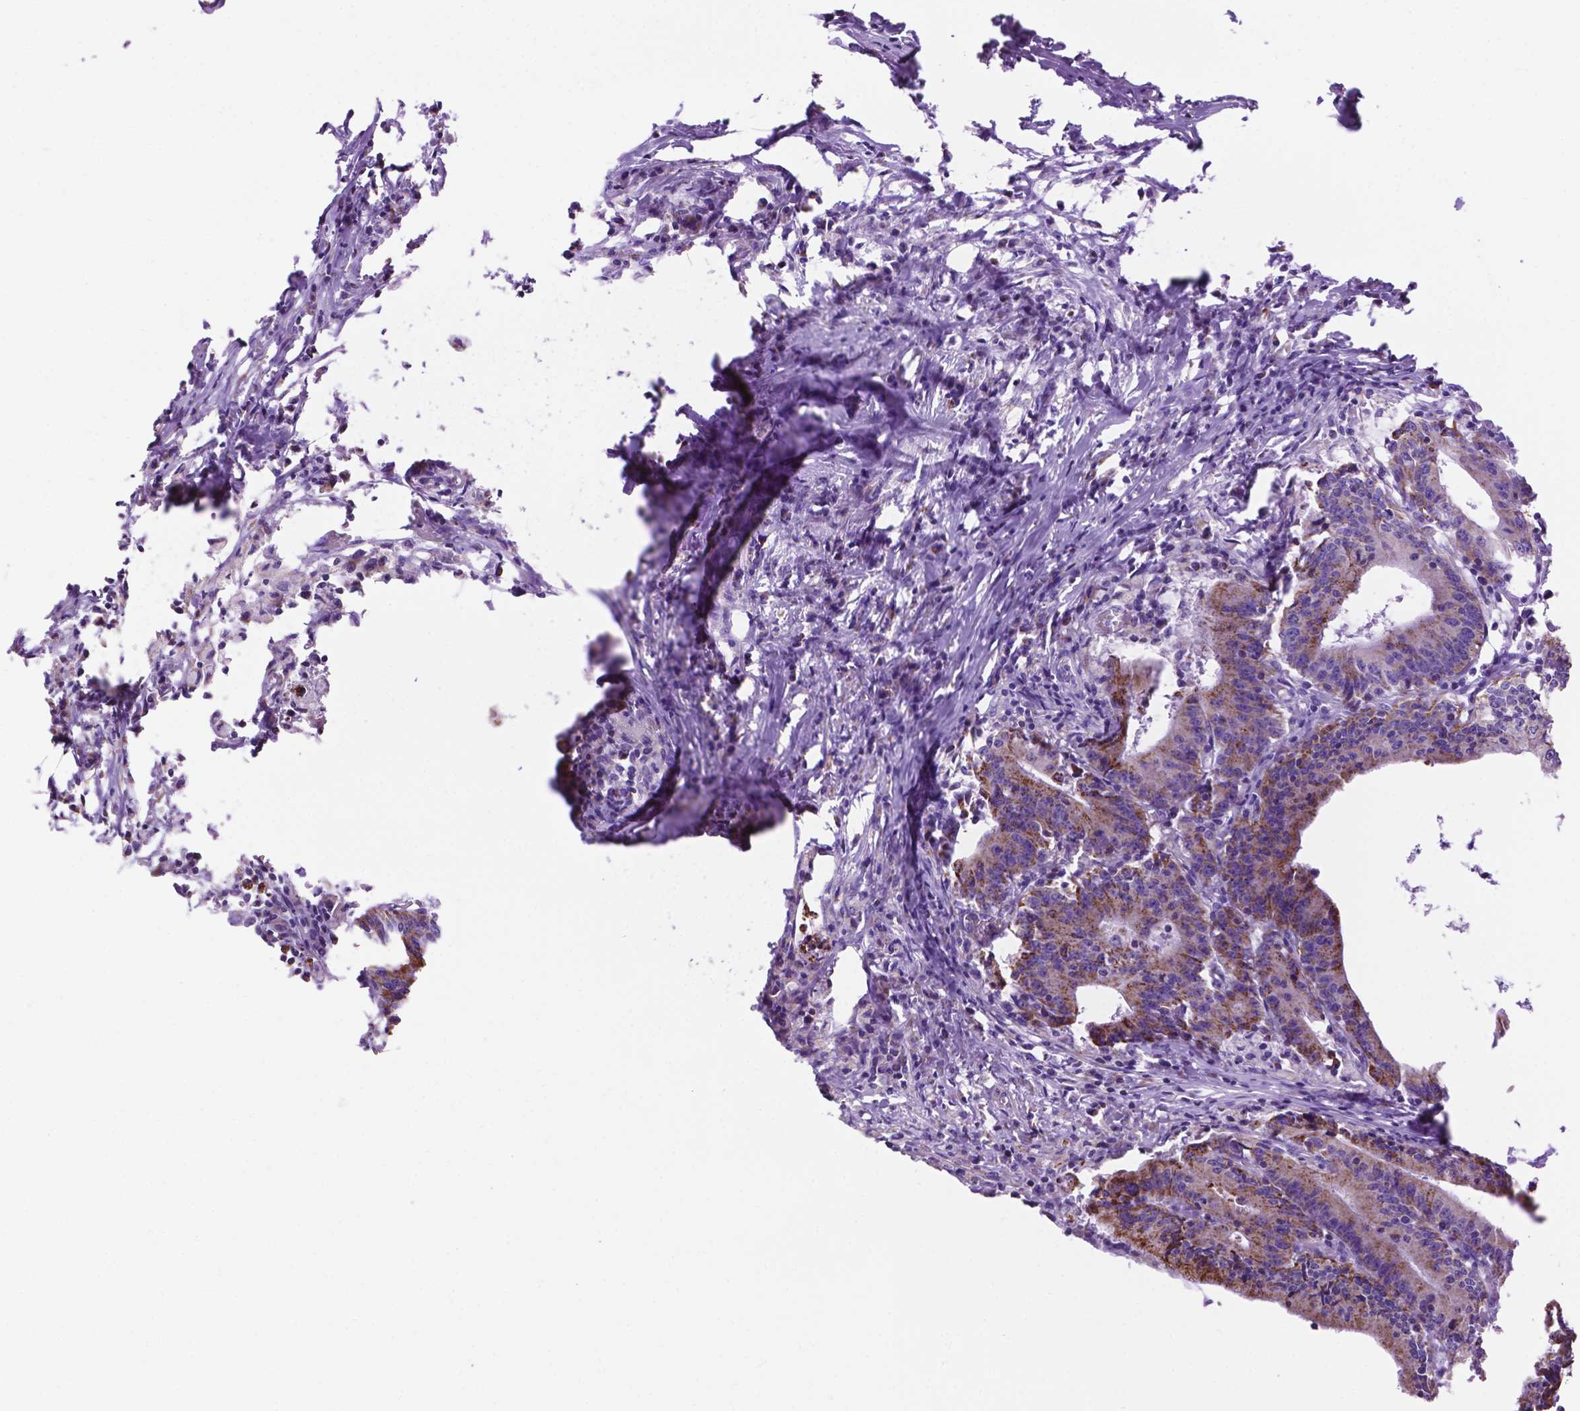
{"staining": {"intensity": "moderate", "quantity": ">75%", "location": "cytoplasmic/membranous"}, "tissue": "colorectal cancer", "cell_type": "Tumor cells", "image_type": "cancer", "snomed": [{"axis": "morphology", "description": "Adenocarcinoma, NOS"}, {"axis": "topography", "description": "Colon"}], "caption": "Immunohistochemistry (IHC) histopathology image of neoplastic tissue: colorectal cancer stained using IHC exhibits medium levels of moderate protein expression localized specifically in the cytoplasmic/membranous of tumor cells, appearing as a cytoplasmic/membranous brown color.", "gene": "GDPD5", "patient": {"sex": "female", "age": 78}}